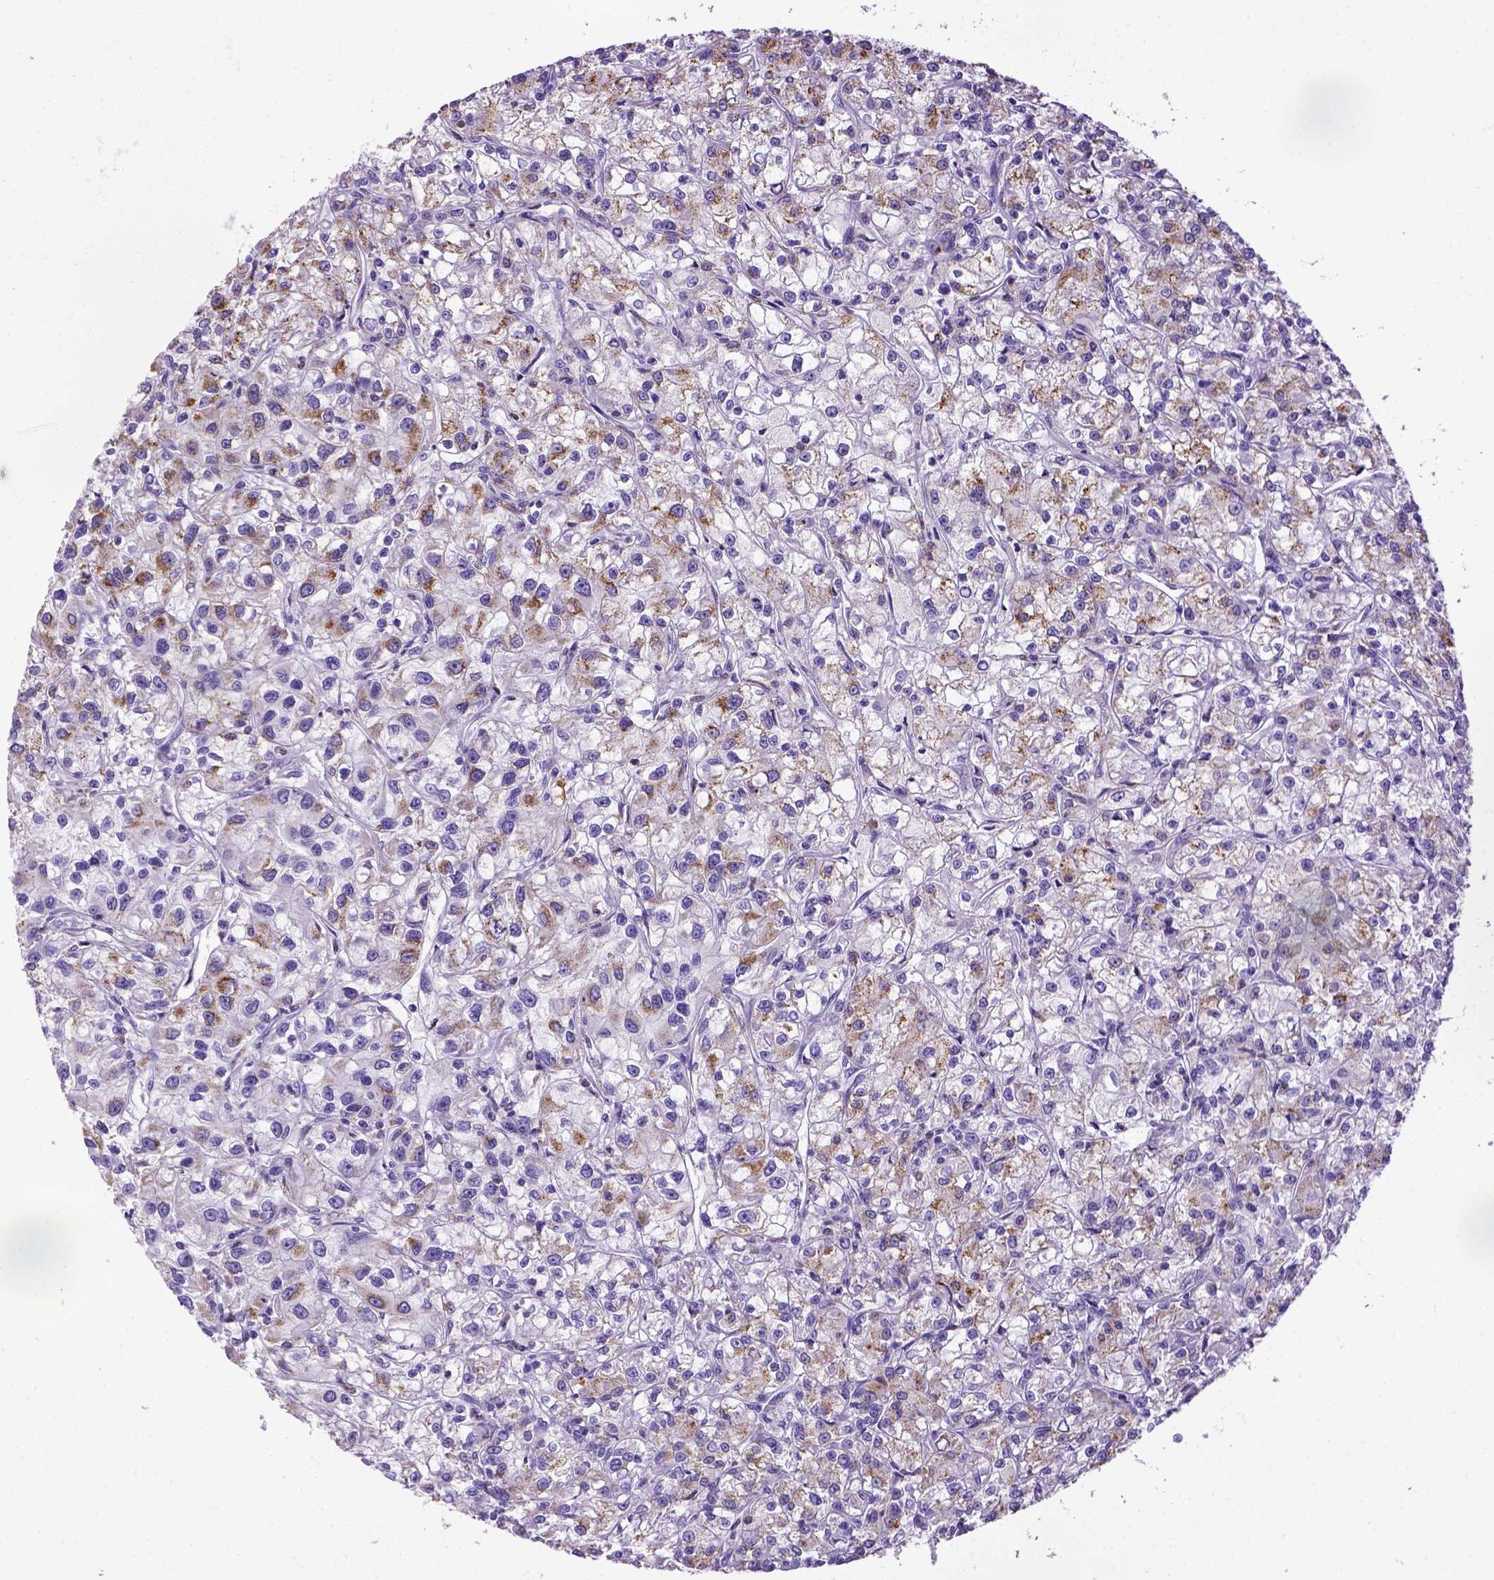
{"staining": {"intensity": "moderate", "quantity": "<25%", "location": "cytoplasmic/membranous"}, "tissue": "renal cancer", "cell_type": "Tumor cells", "image_type": "cancer", "snomed": [{"axis": "morphology", "description": "Adenocarcinoma, NOS"}, {"axis": "topography", "description": "Kidney"}], "caption": "A brown stain shows moderate cytoplasmic/membranous positivity of a protein in human renal cancer tumor cells.", "gene": "SPEF1", "patient": {"sex": "female", "age": 59}}